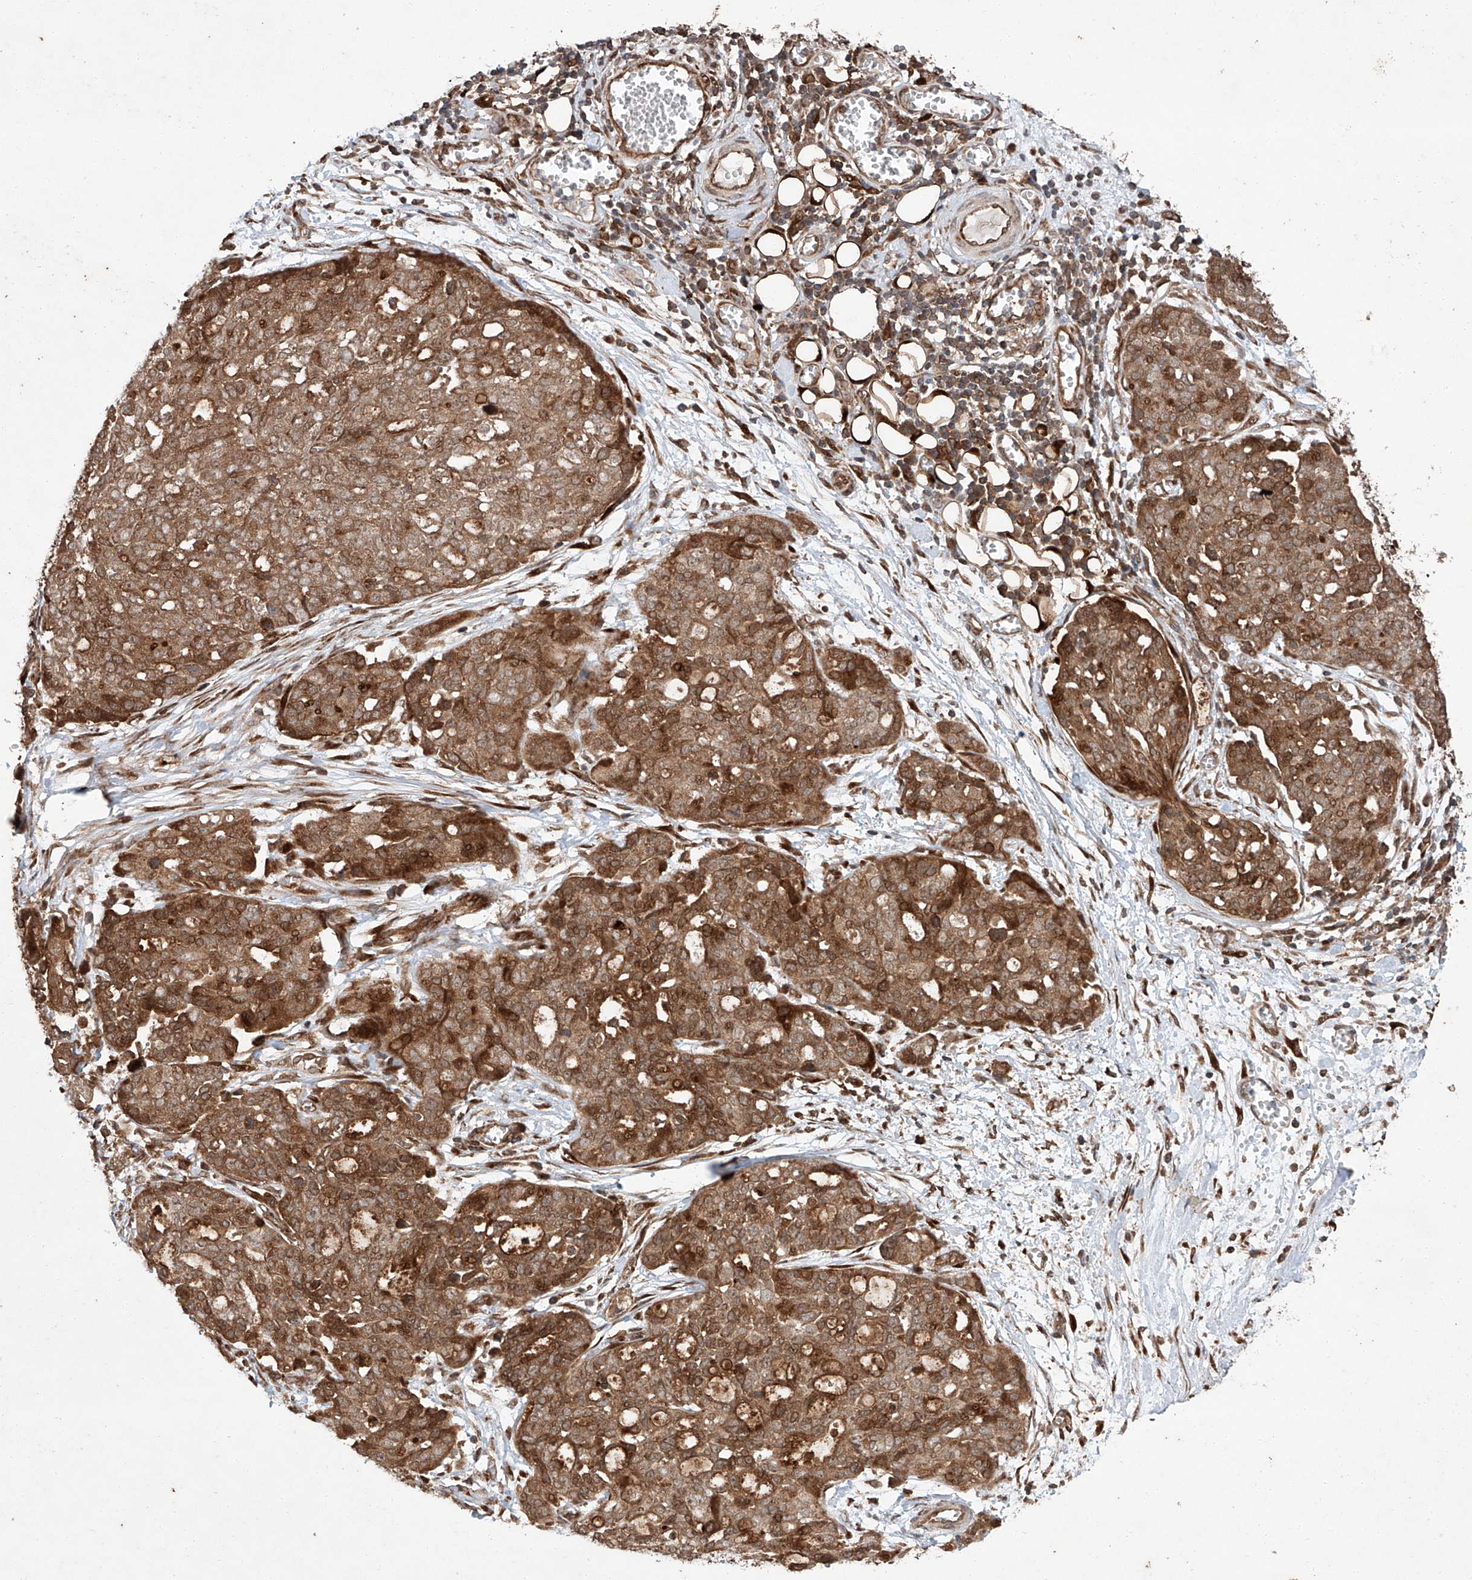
{"staining": {"intensity": "strong", "quantity": ">75%", "location": "cytoplasmic/membranous"}, "tissue": "ovarian cancer", "cell_type": "Tumor cells", "image_type": "cancer", "snomed": [{"axis": "morphology", "description": "Cystadenocarcinoma, serous, NOS"}, {"axis": "topography", "description": "Soft tissue"}, {"axis": "topography", "description": "Ovary"}], "caption": "An image of ovarian cancer stained for a protein reveals strong cytoplasmic/membranous brown staining in tumor cells.", "gene": "ZFP28", "patient": {"sex": "female", "age": 57}}